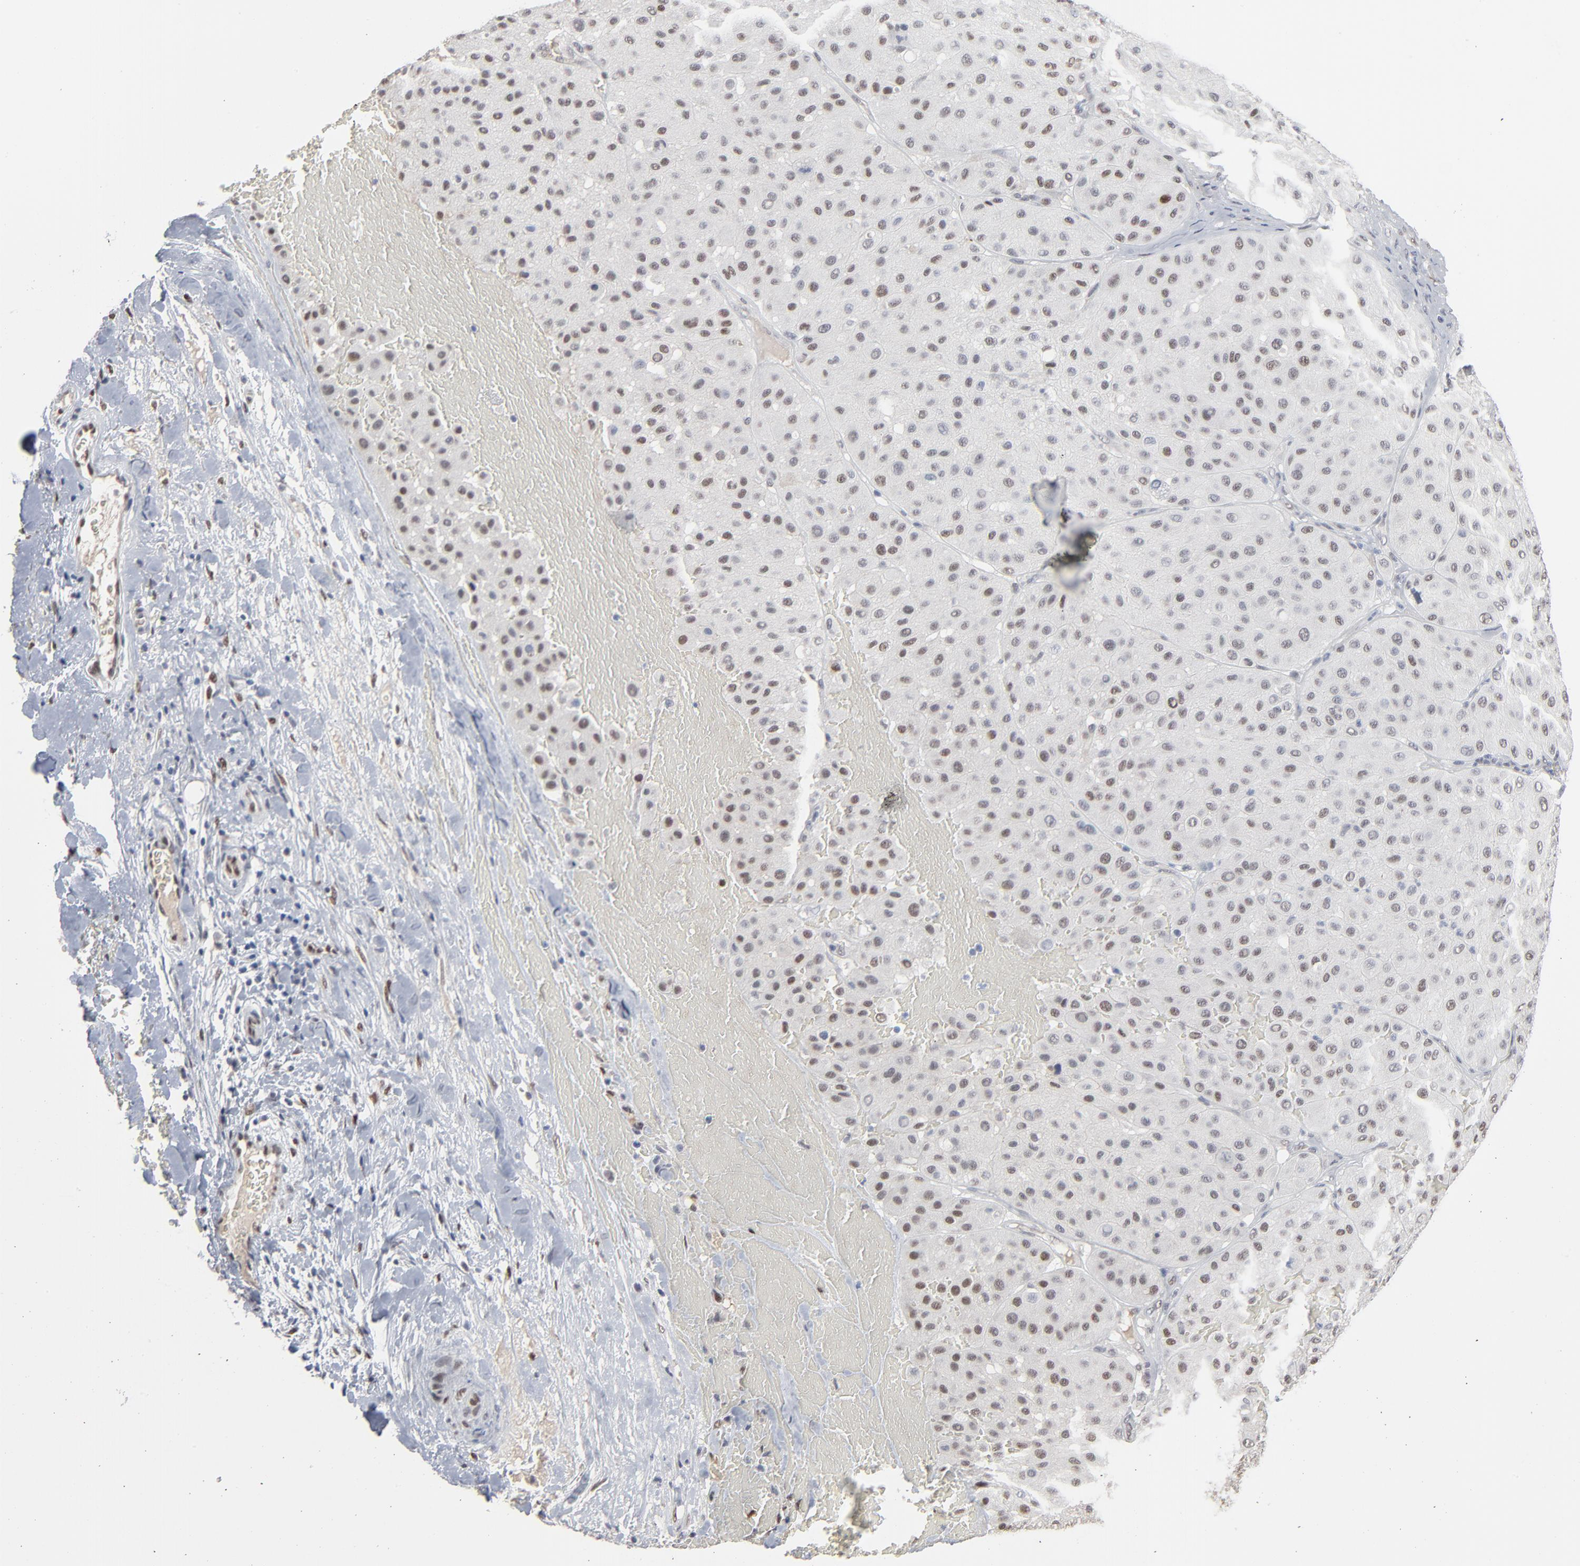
{"staining": {"intensity": "weak", "quantity": "25%-75%", "location": "nuclear"}, "tissue": "melanoma", "cell_type": "Tumor cells", "image_type": "cancer", "snomed": [{"axis": "morphology", "description": "Normal tissue, NOS"}, {"axis": "morphology", "description": "Malignant melanoma, Metastatic site"}, {"axis": "topography", "description": "Skin"}], "caption": "This is an image of immunohistochemistry staining of melanoma, which shows weak positivity in the nuclear of tumor cells.", "gene": "ATF7", "patient": {"sex": "male", "age": 41}}